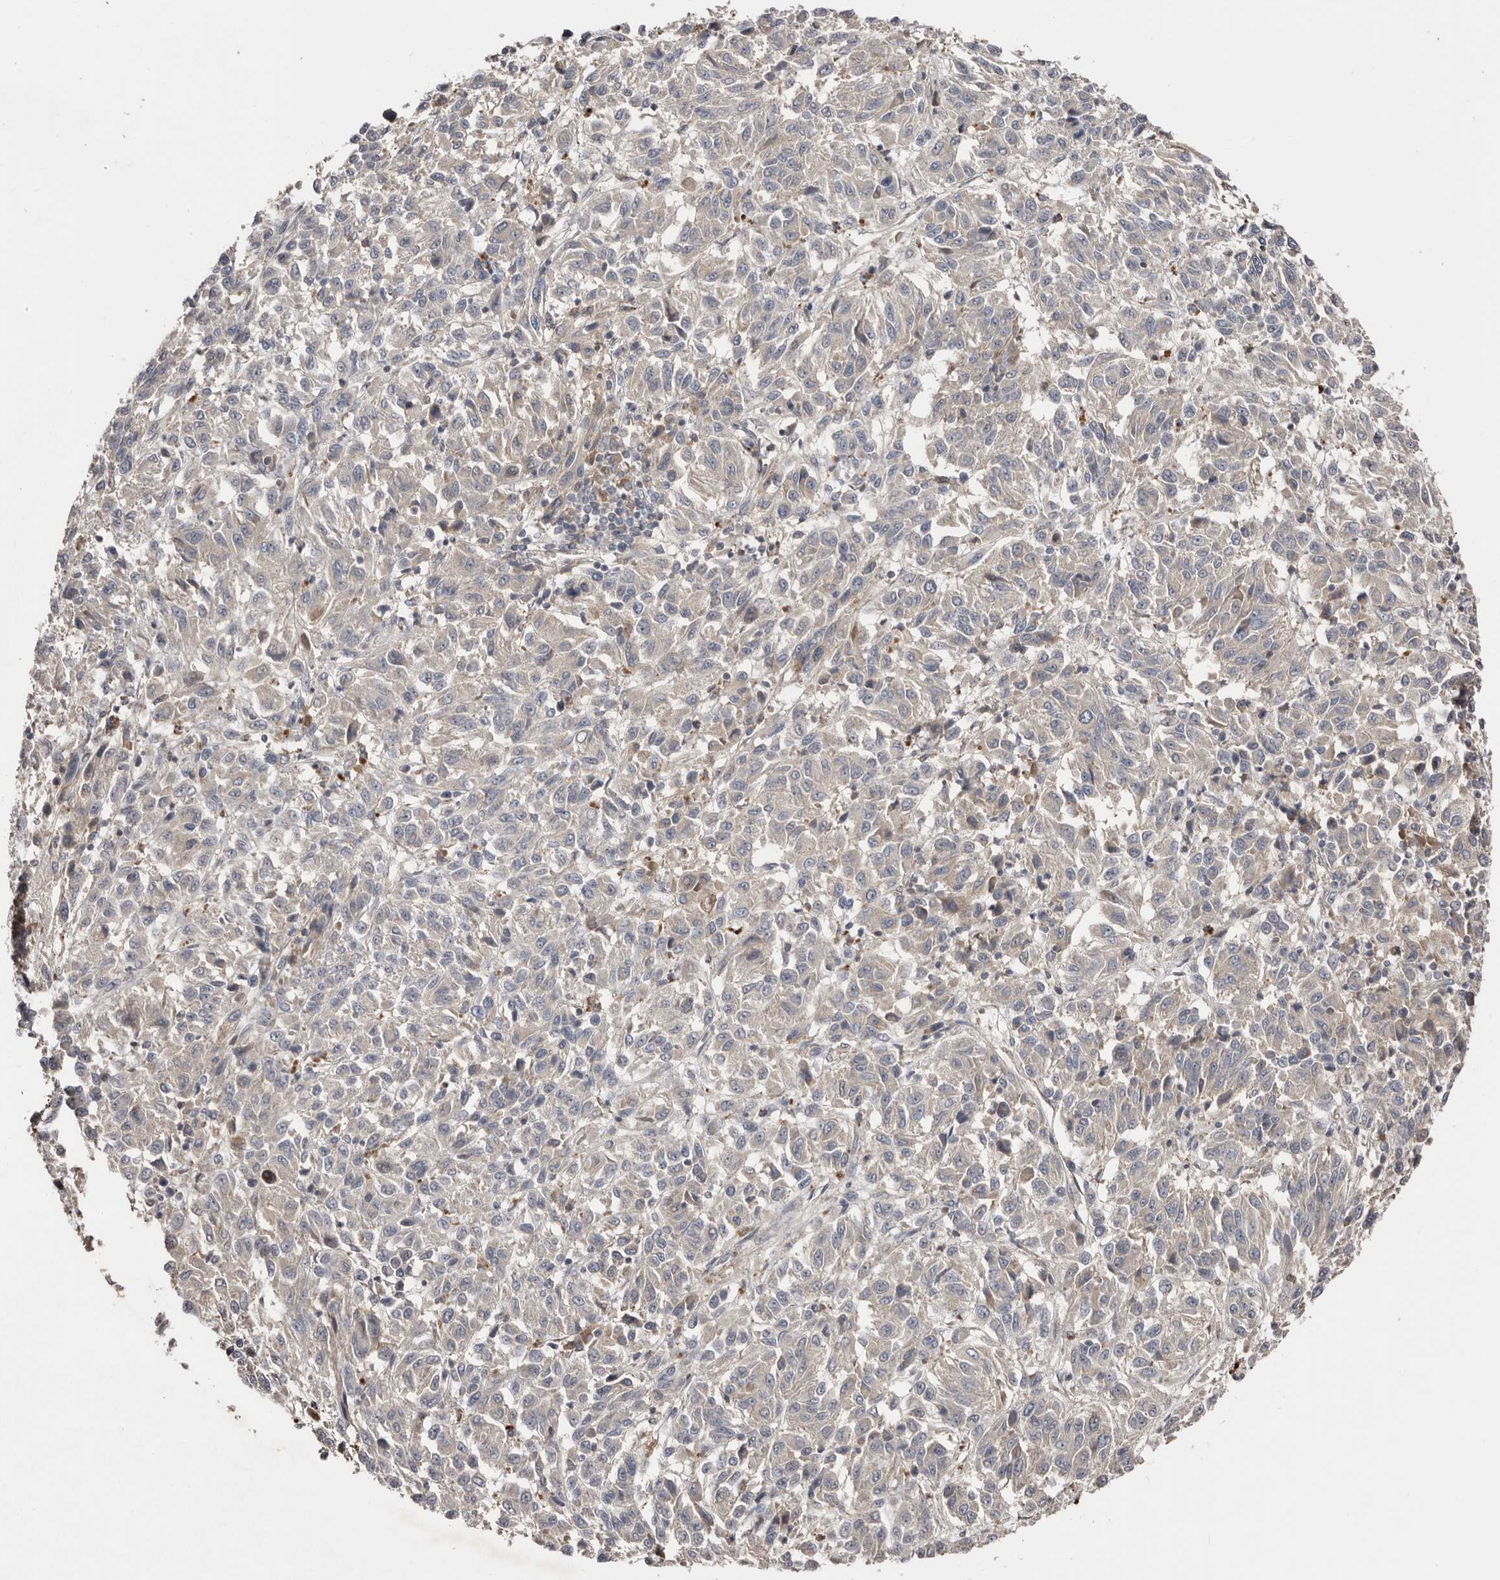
{"staining": {"intensity": "negative", "quantity": "none", "location": "none"}, "tissue": "melanoma", "cell_type": "Tumor cells", "image_type": "cancer", "snomed": [{"axis": "morphology", "description": "Malignant melanoma, Metastatic site"}, {"axis": "topography", "description": "Lung"}], "caption": "DAB (3,3'-diaminobenzidine) immunohistochemical staining of human melanoma demonstrates no significant positivity in tumor cells. (Stains: DAB (3,3'-diaminobenzidine) IHC with hematoxylin counter stain, Microscopy: brightfield microscopy at high magnification).", "gene": "SLC39A2", "patient": {"sex": "male", "age": 64}}